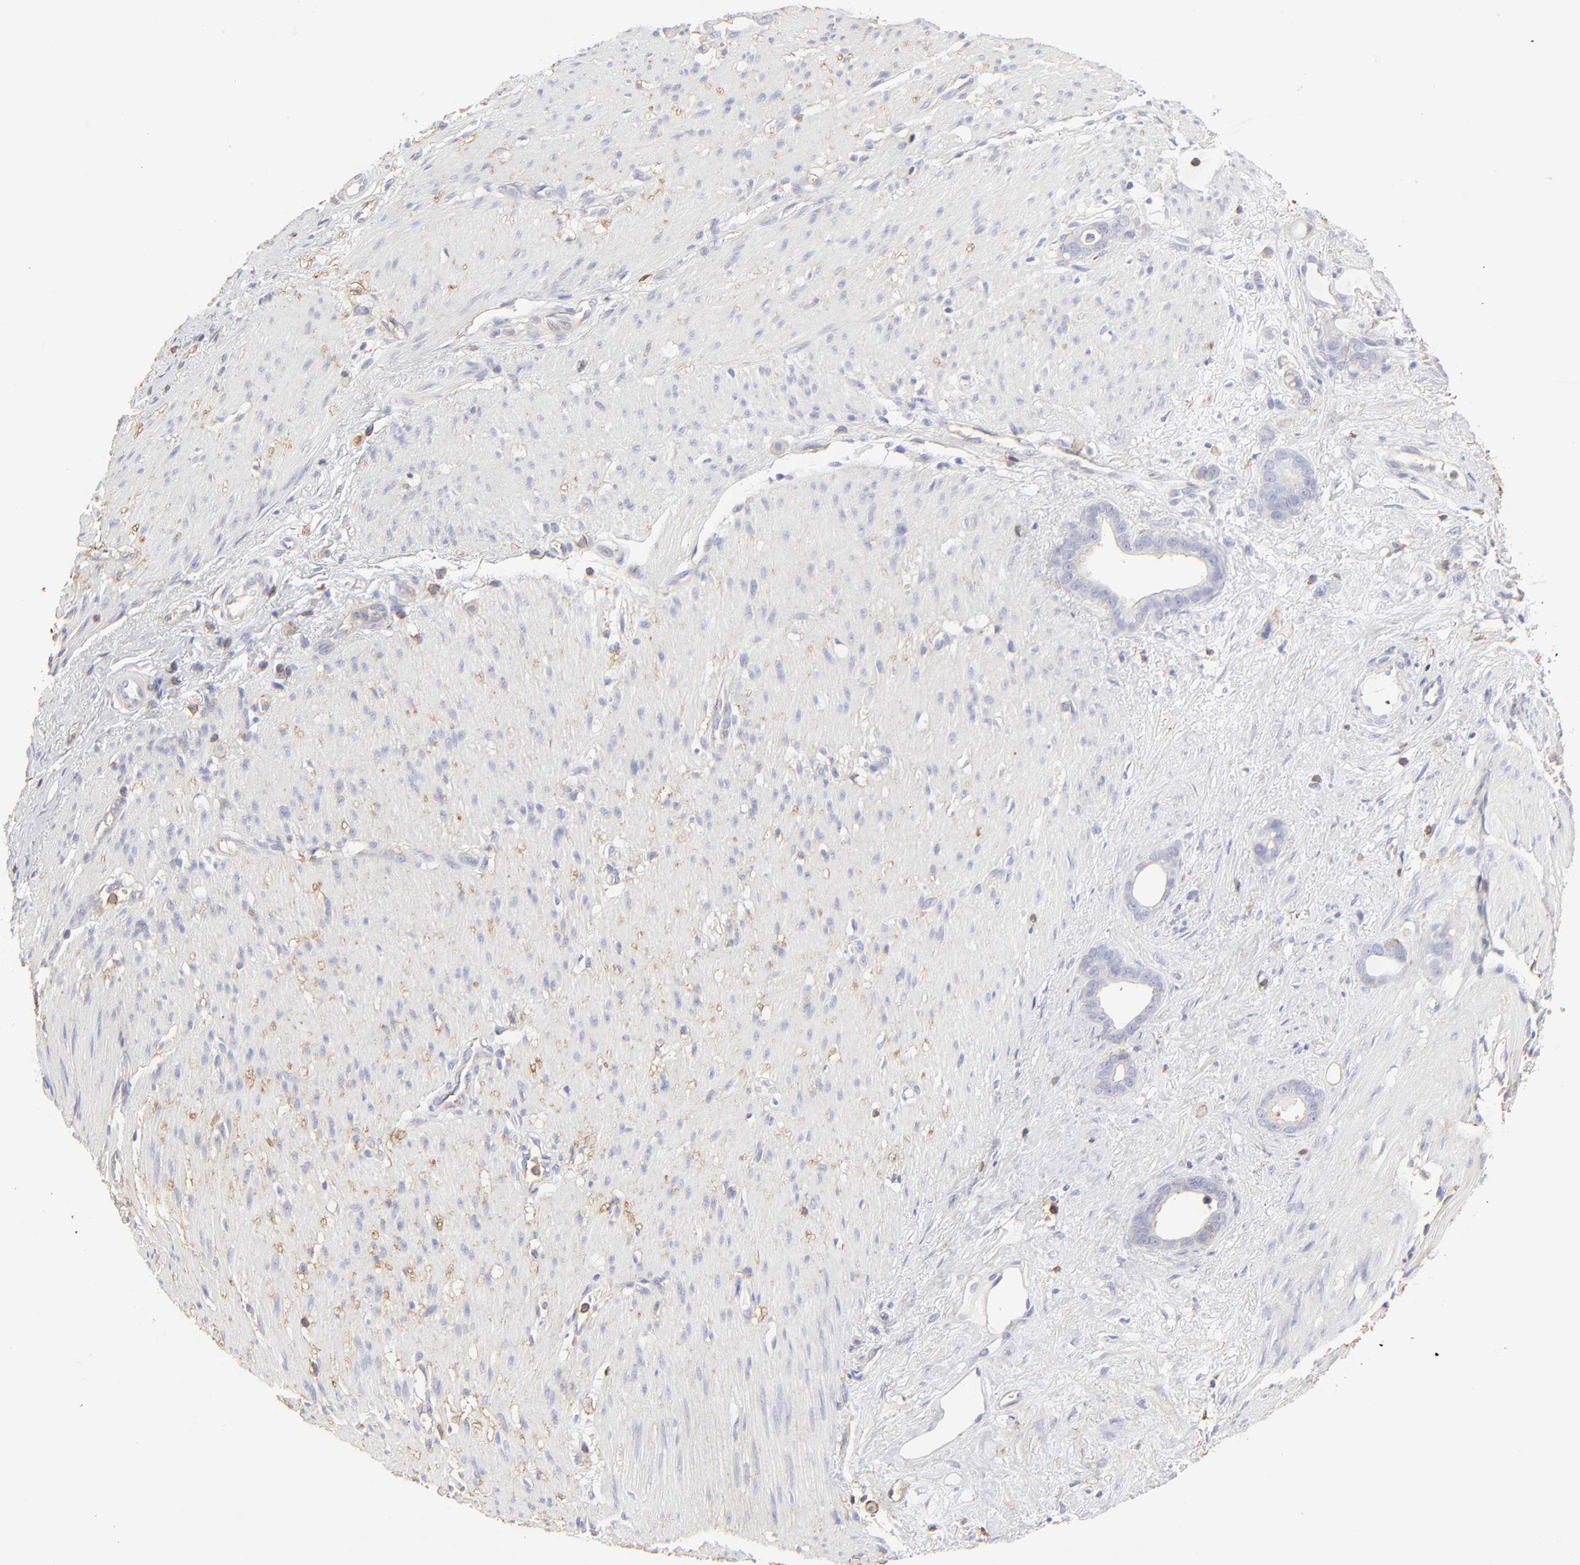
{"staining": {"intensity": "negative", "quantity": "none", "location": "none"}, "tissue": "stomach cancer", "cell_type": "Tumor cells", "image_type": "cancer", "snomed": [{"axis": "morphology", "description": "Adenocarcinoma, NOS"}, {"axis": "topography", "description": "Stomach"}], "caption": "The histopathology image exhibits no significant positivity in tumor cells of stomach adenocarcinoma.", "gene": "ANXA6", "patient": {"sex": "female", "age": 75}}